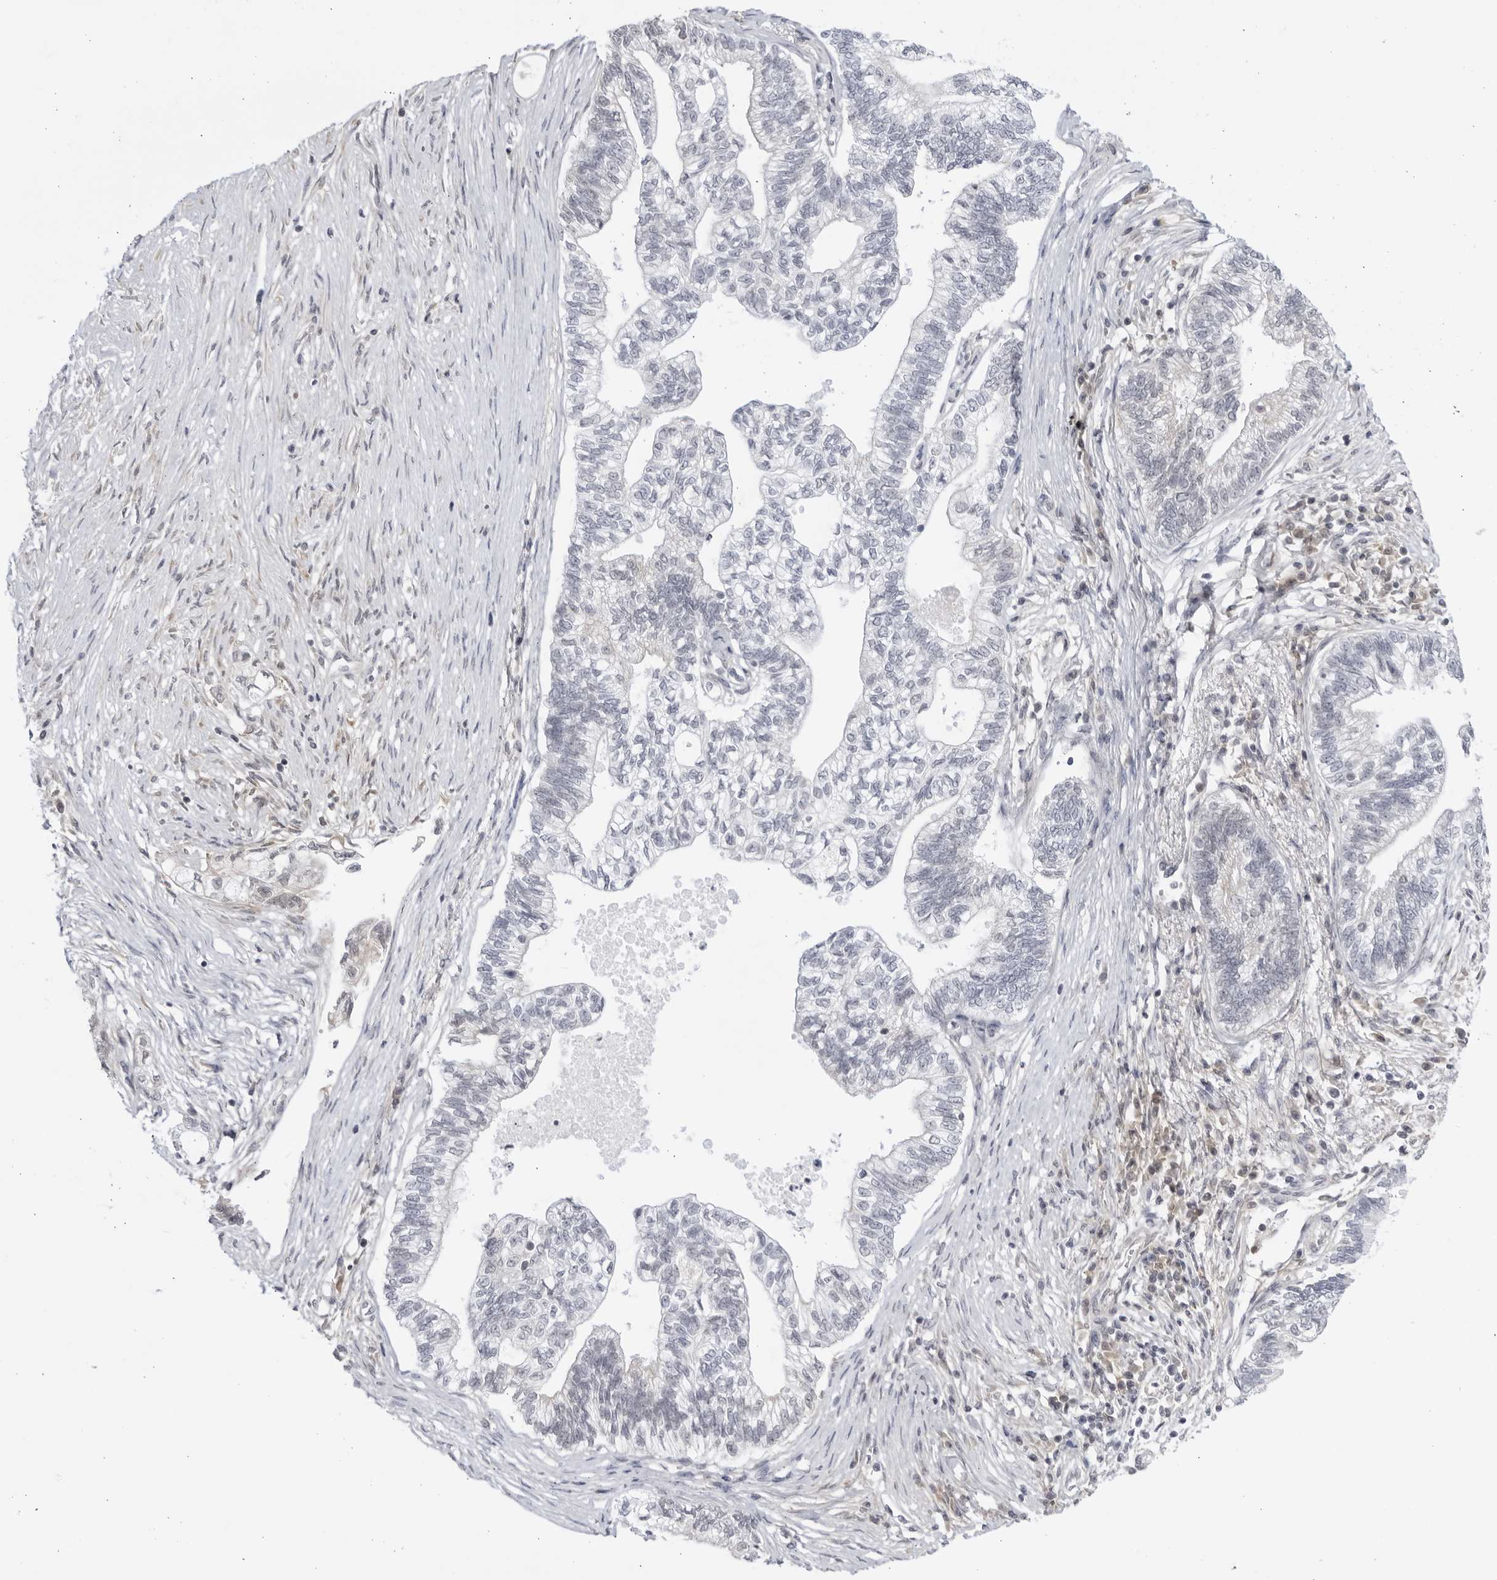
{"staining": {"intensity": "negative", "quantity": "none", "location": "none"}, "tissue": "pancreatic cancer", "cell_type": "Tumor cells", "image_type": "cancer", "snomed": [{"axis": "morphology", "description": "Adenocarcinoma, NOS"}, {"axis": "topography", "description": "Pancreas"}], "caption": "A histopathology image of pancreatic cancer (adenocarcinoma) stained for a protein exhibits no brown staining in tumor cells.", "gene": "CNBD1", "patient": {"sex": "male", "age": 72}}